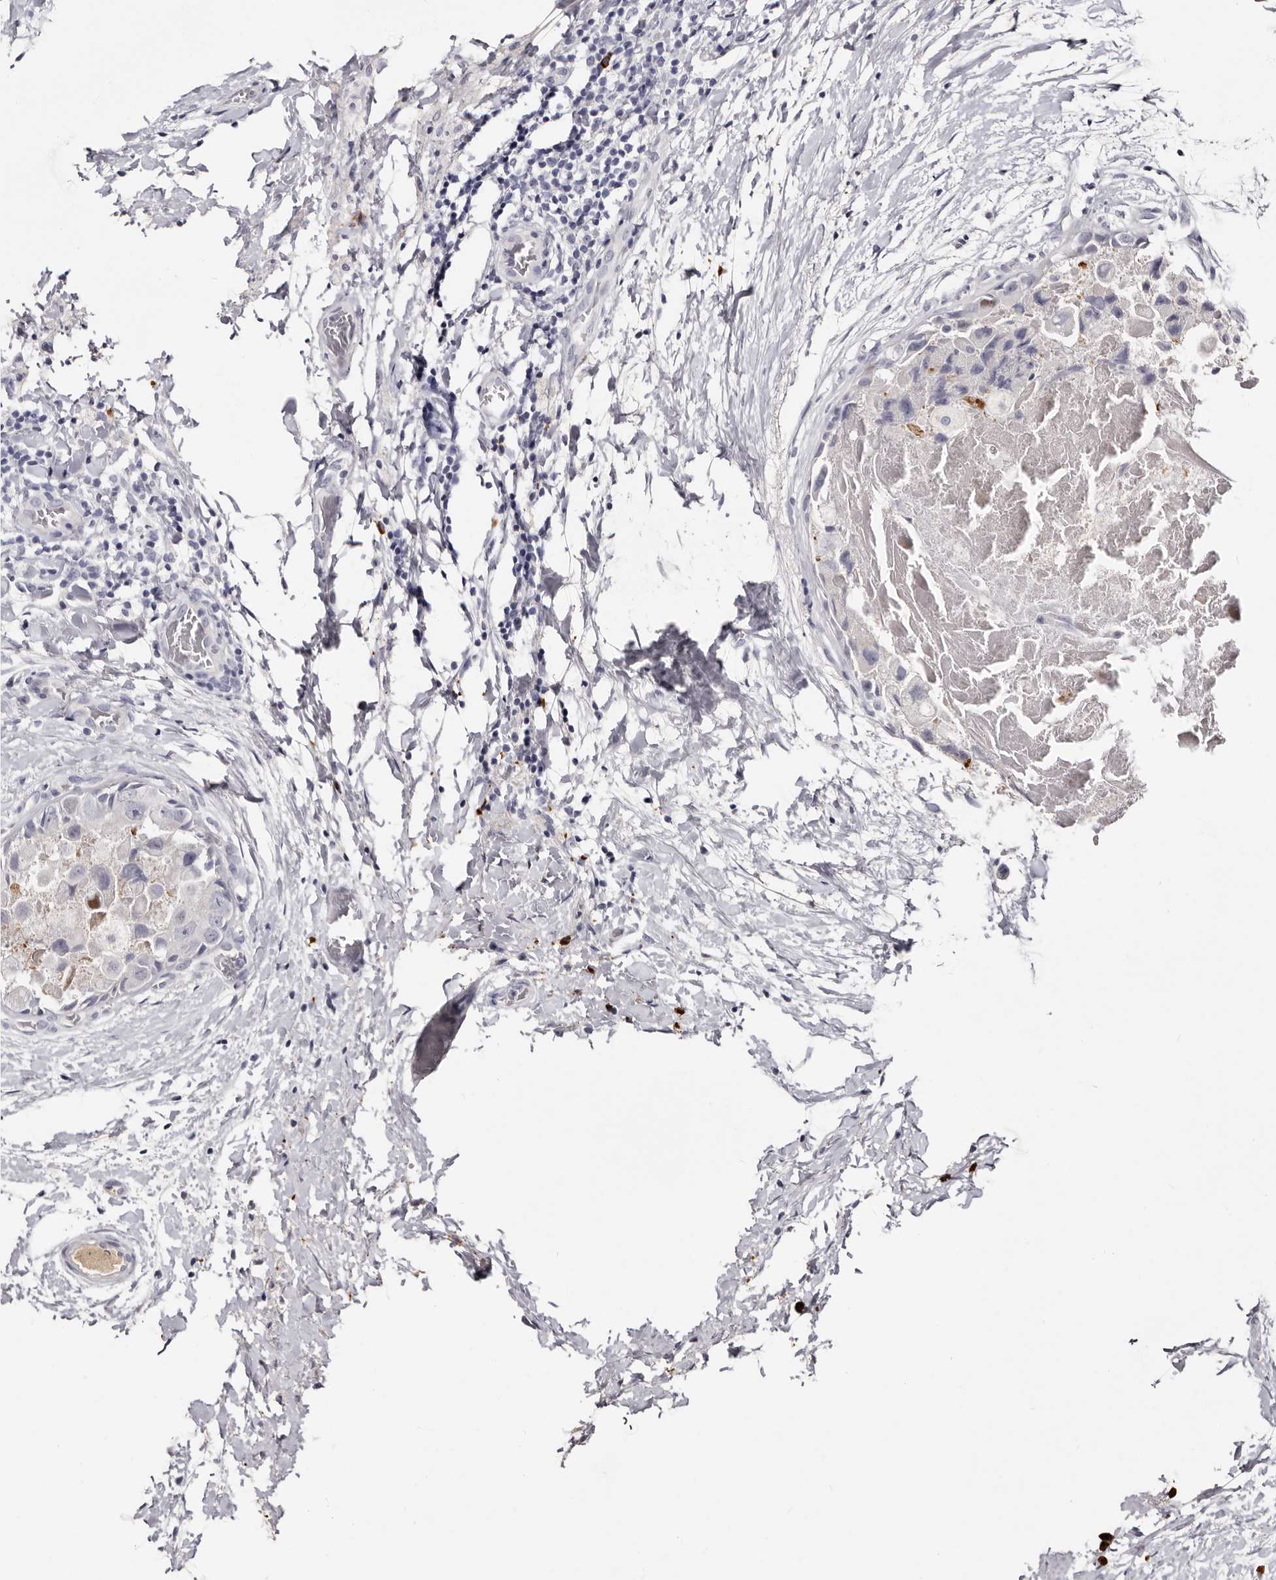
{"staining": {"intensity": "negative", "quantity": "none", "location": "none"}, "tissue": "breast cancer", "cell_type": "Tumor cells", "image_type": "cancer", "snomed": [{"axis": "morphology", "description": "Duct carcinoma"}, {"axis": "topography", "description": "Breast"}], "caption": "This is an immunohistochemistry (IHC) histopathology image of human breast cancer. There is no expression in tumor cells.", "gene": "TBC1D22B", "patient": {"sex": "female", "age": 62}}